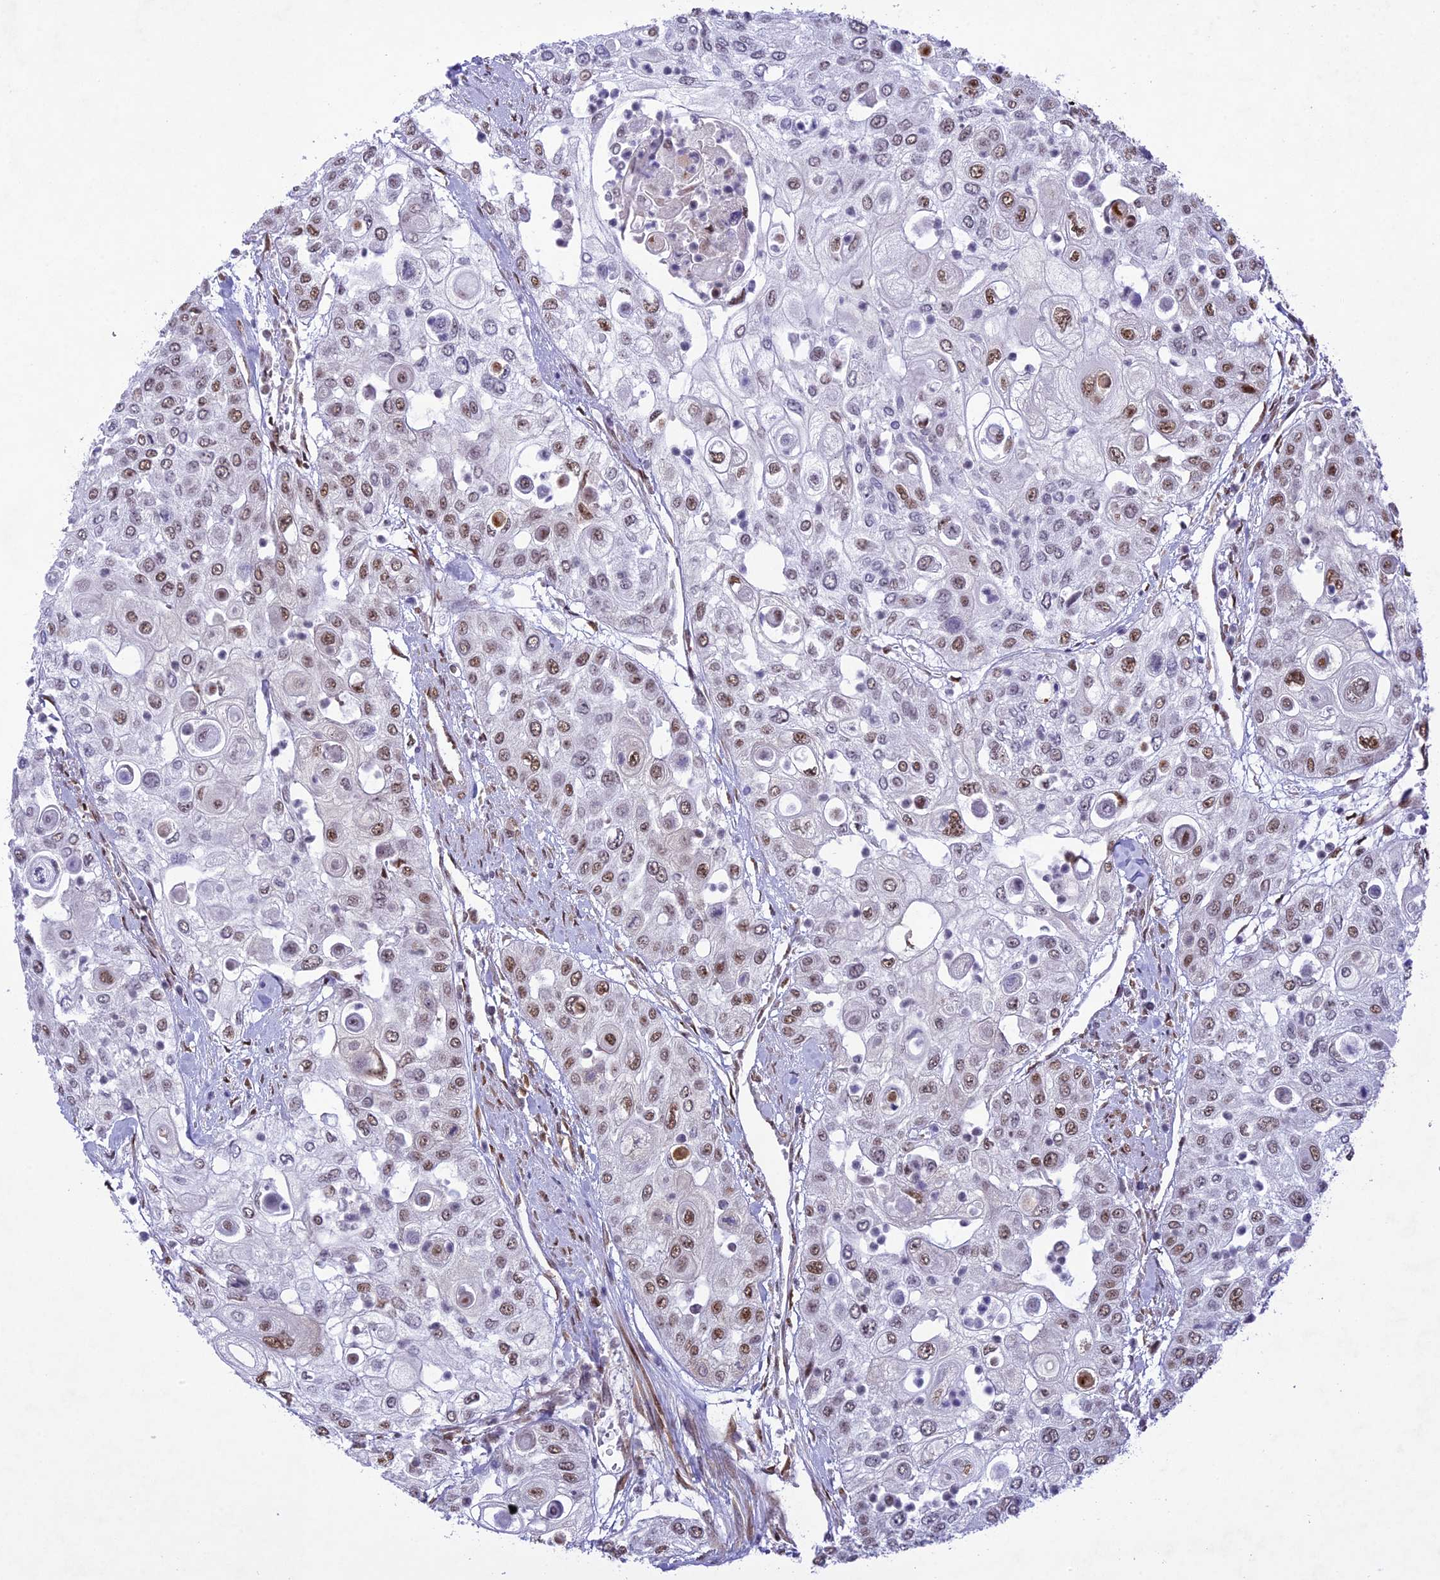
{"staining": {"intensity": "moderate", "quantity": "25%-75%", "location": "nuclear"}, "tissue": "urothelial cancer", "cell_type": "Tumor cells", "image_type": "cancer", "snomed": [{"axis": "morphology", "description": "Urothelial carcinoma, High grade"}, {"axis": "topography", "description": "Urinary bladder"}], "caption": "Immunohistochemical staining of human urothelial cancer reveals moderate nuclear protein expression in about 25%-75% of tumor cells. The protein of interest is shown in brown color, while the nuclei are stained blue.", "gene": "DDX1", "patient": {"sex": "female", "age": 79}}